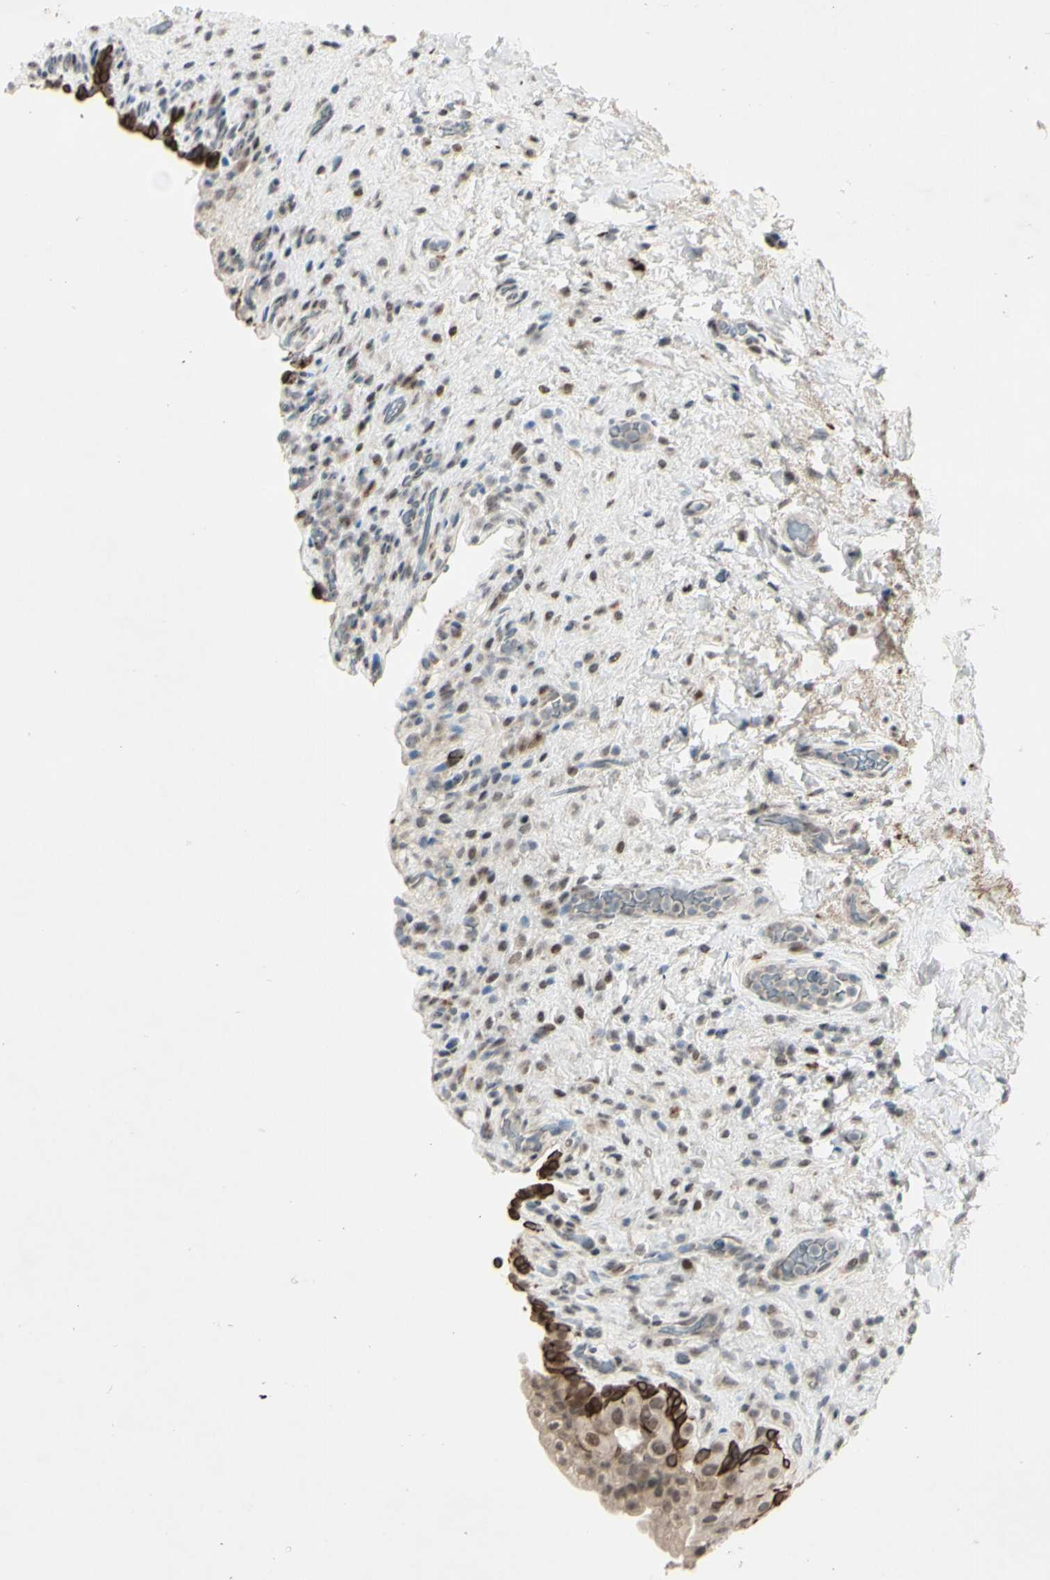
{"staining": {"intensity": "moderate", "quantity": ">75%", "location": "cytoplasmic/membranous"}, "tissue": "urinary bladder", "cell_type": "Urothelial cells", "image_type": "normal", "snomed": [{"axis": "morphology", "description": "Normal tissue, NOS"}, {"axis": "topography", "description": "Urinary bladder"}], "caption": "Normal urinary bladder exhibits moderate cytoplasmic/membranous staining in about >75% of urothelial cells.", "gene": "FGFR2", "patient": {"sex": "female", "age": 64}}